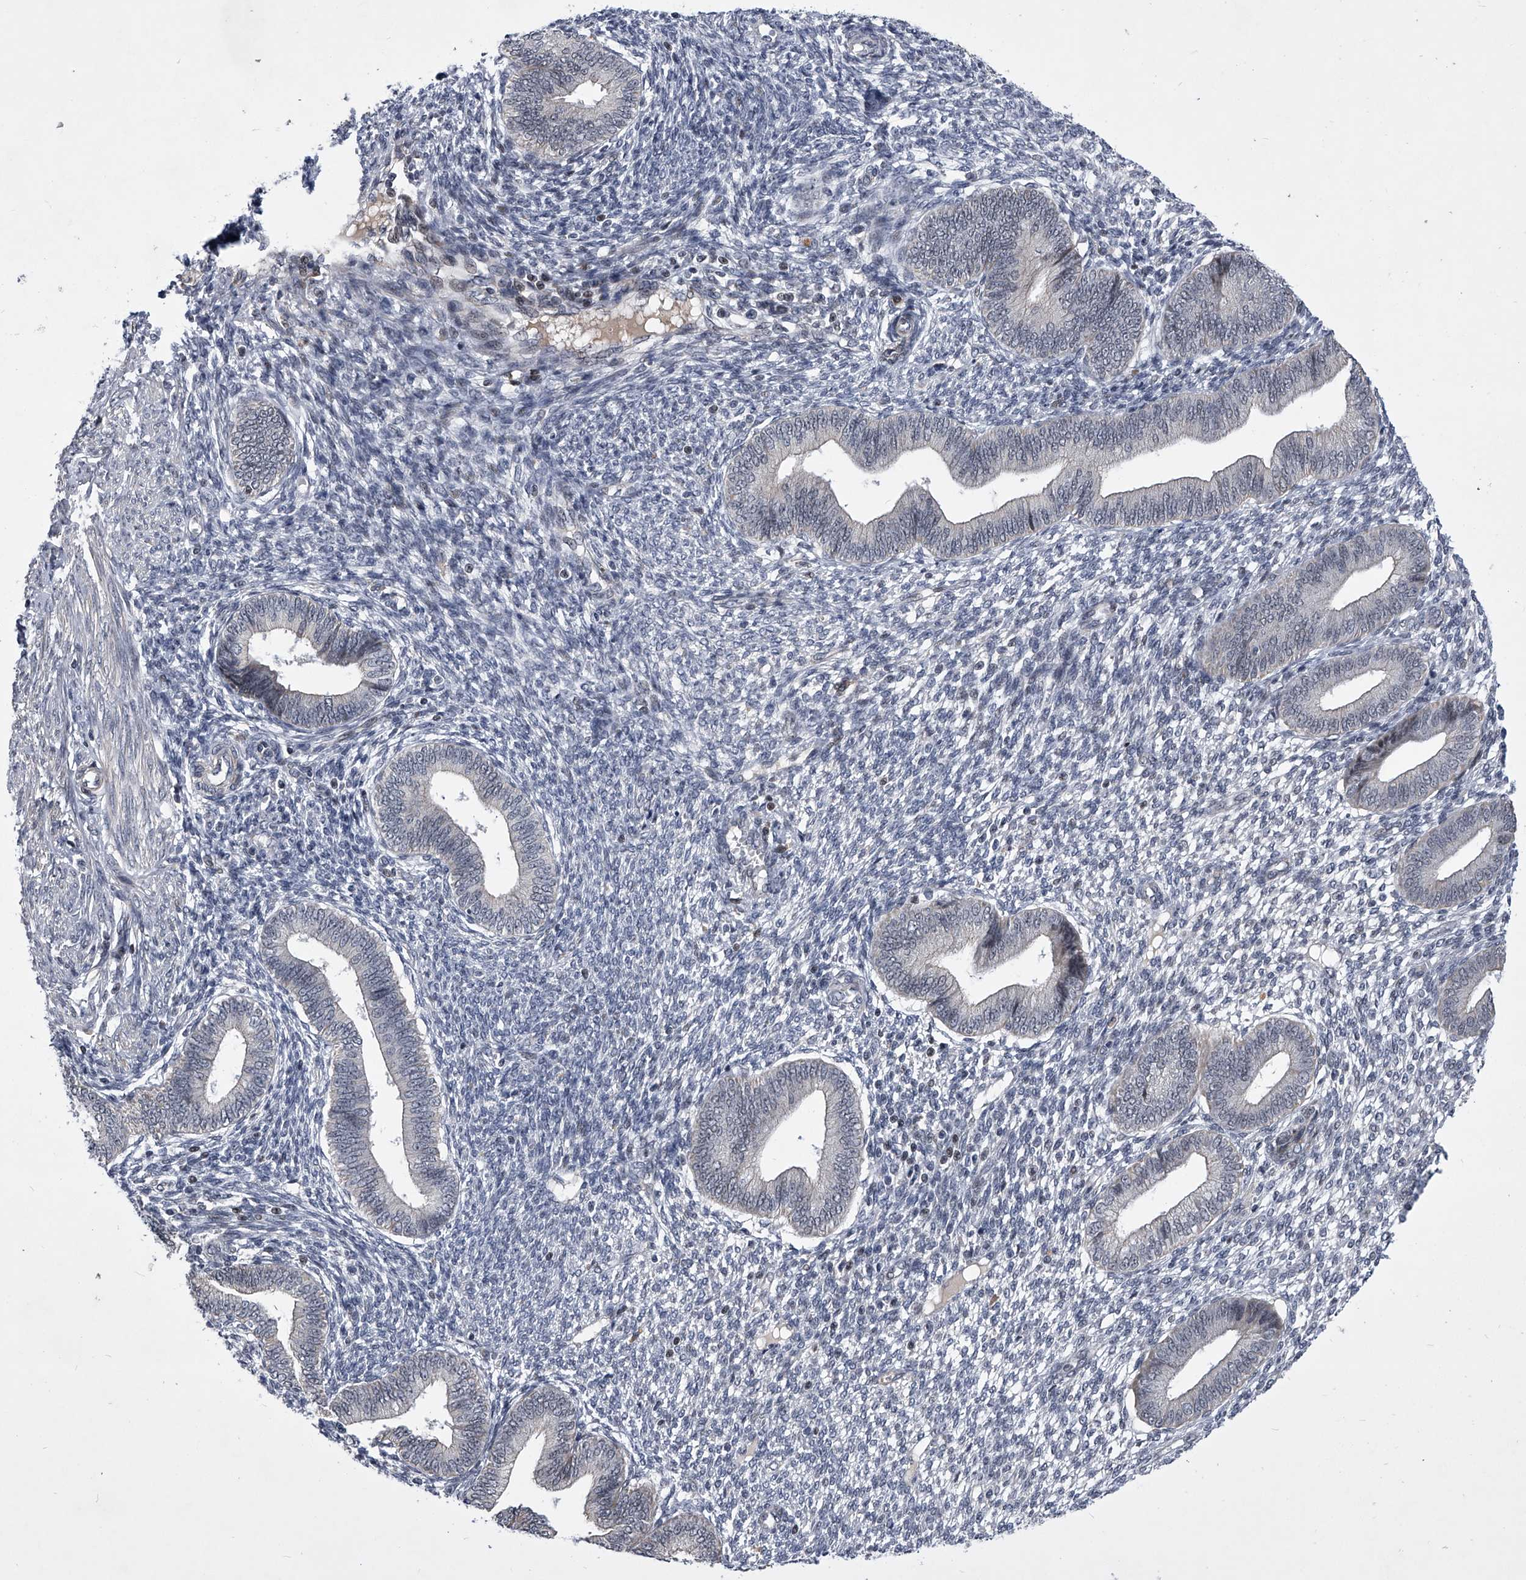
{"staining": {"intensity": "negative", "quantity": "none", "location": "none"}, "tissue": "endometrium", "cell_type": "Cells in endometrial stroma", "image_type": "normal", "snomed": [{"axis": "morphology", "description": "Normal tissue, NOS"}, {"axis": "topography", "description": "Endometrium"}], "caption": "Immunohistochemistry (IHC) photomicrograph of unremarkable endometrium stained for a protein (brown), which reveals no positivity in cells in endometrial stroma.", "gene": "ZNF76", "patient": {"sex": "female", "age": 46}}